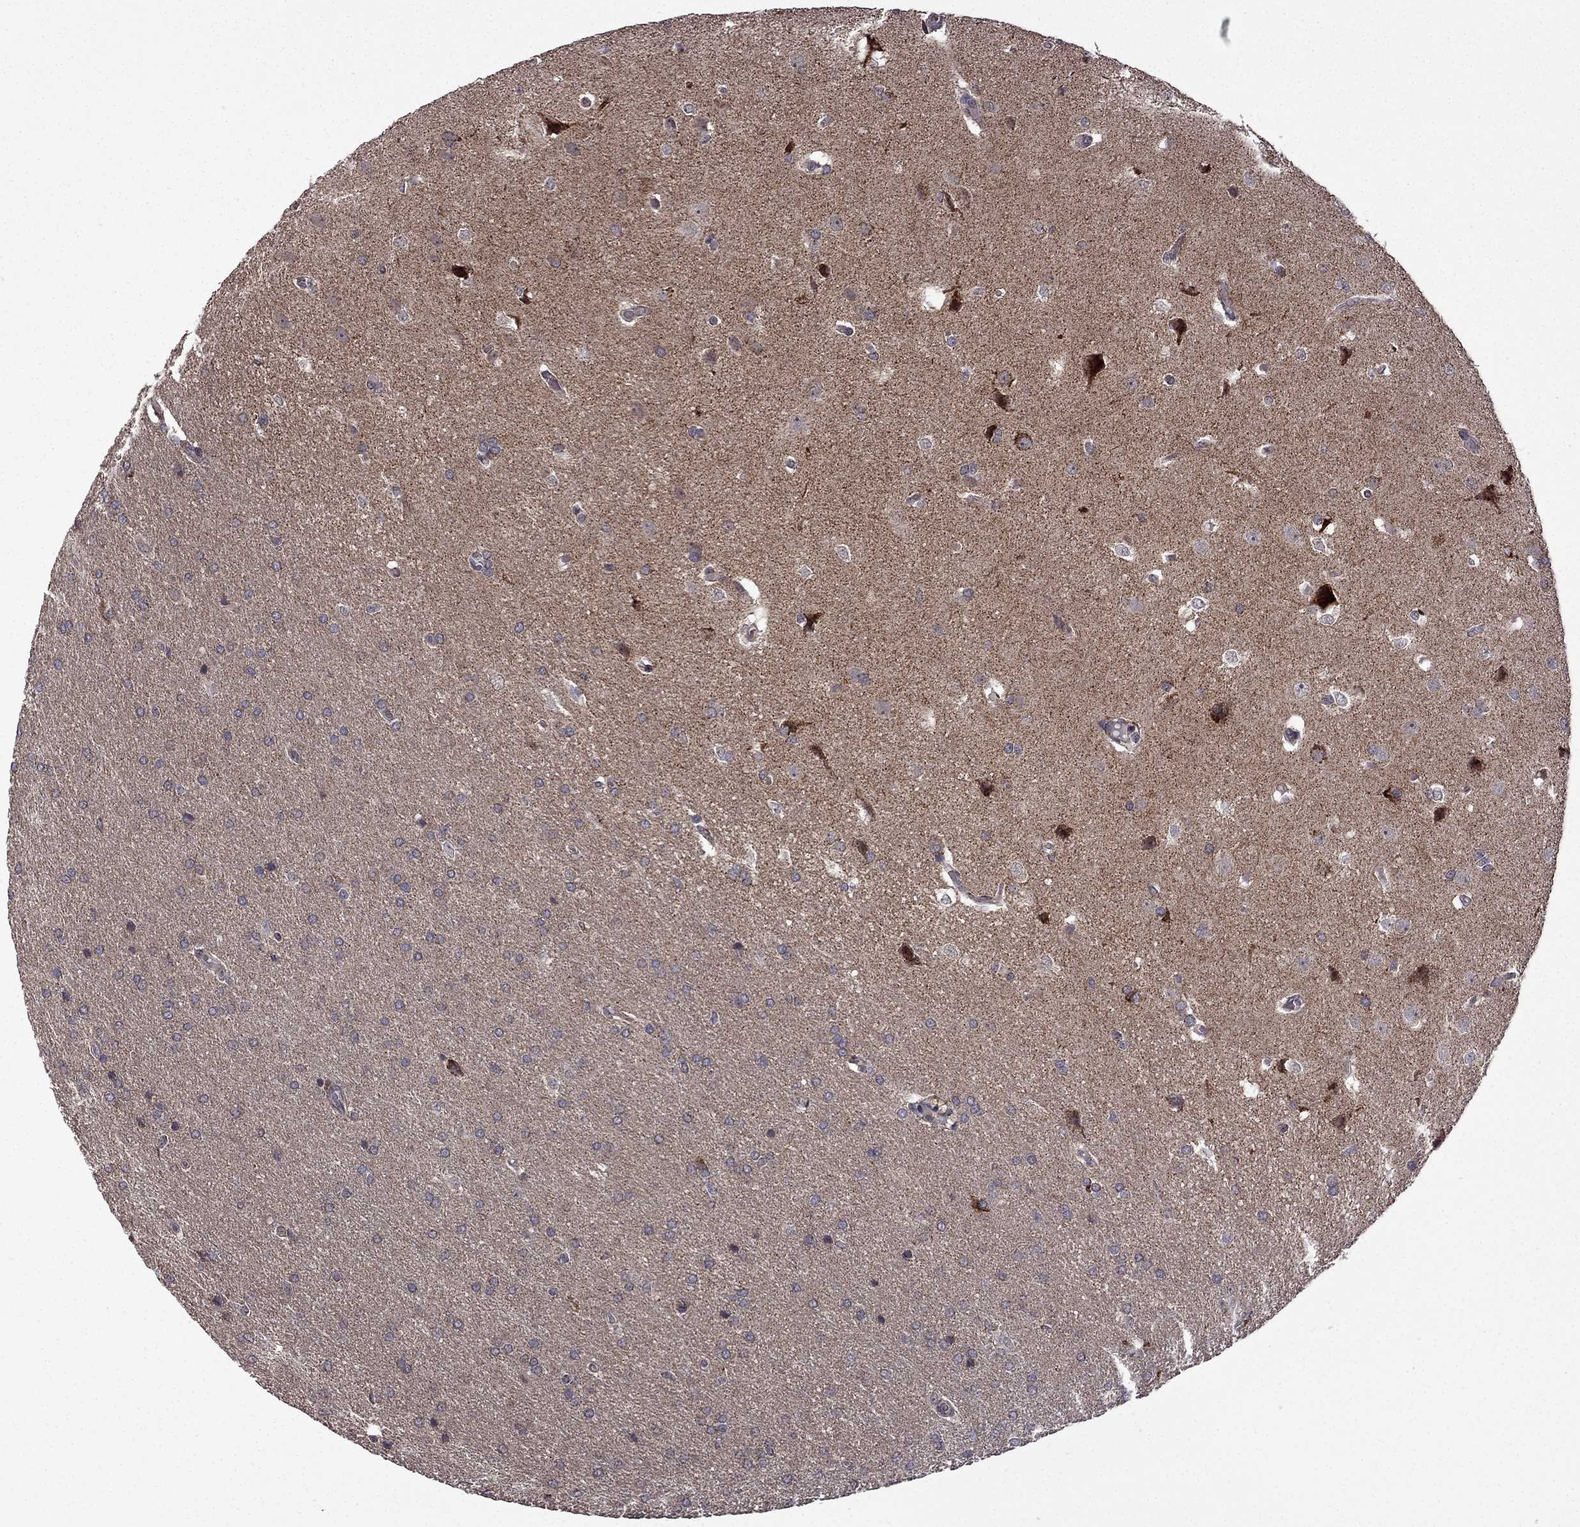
{"staining": {"intensity": "negative", "quantity": "none", "location": "none"}, "tissue": "glioma", "cell_type": "Tumor cells", "image_type": "cancer", "snomed": [{"axis": "morphology", "description": "Glioma, malignant, Low grade"}, {"axis": "topography", "description": "Brain"}], "caption": "The photomicrograph shows no significant positivity in tumor cells of glioma.", "gene": "TAB2", "patient": {"sex": "female", "age": 32}}